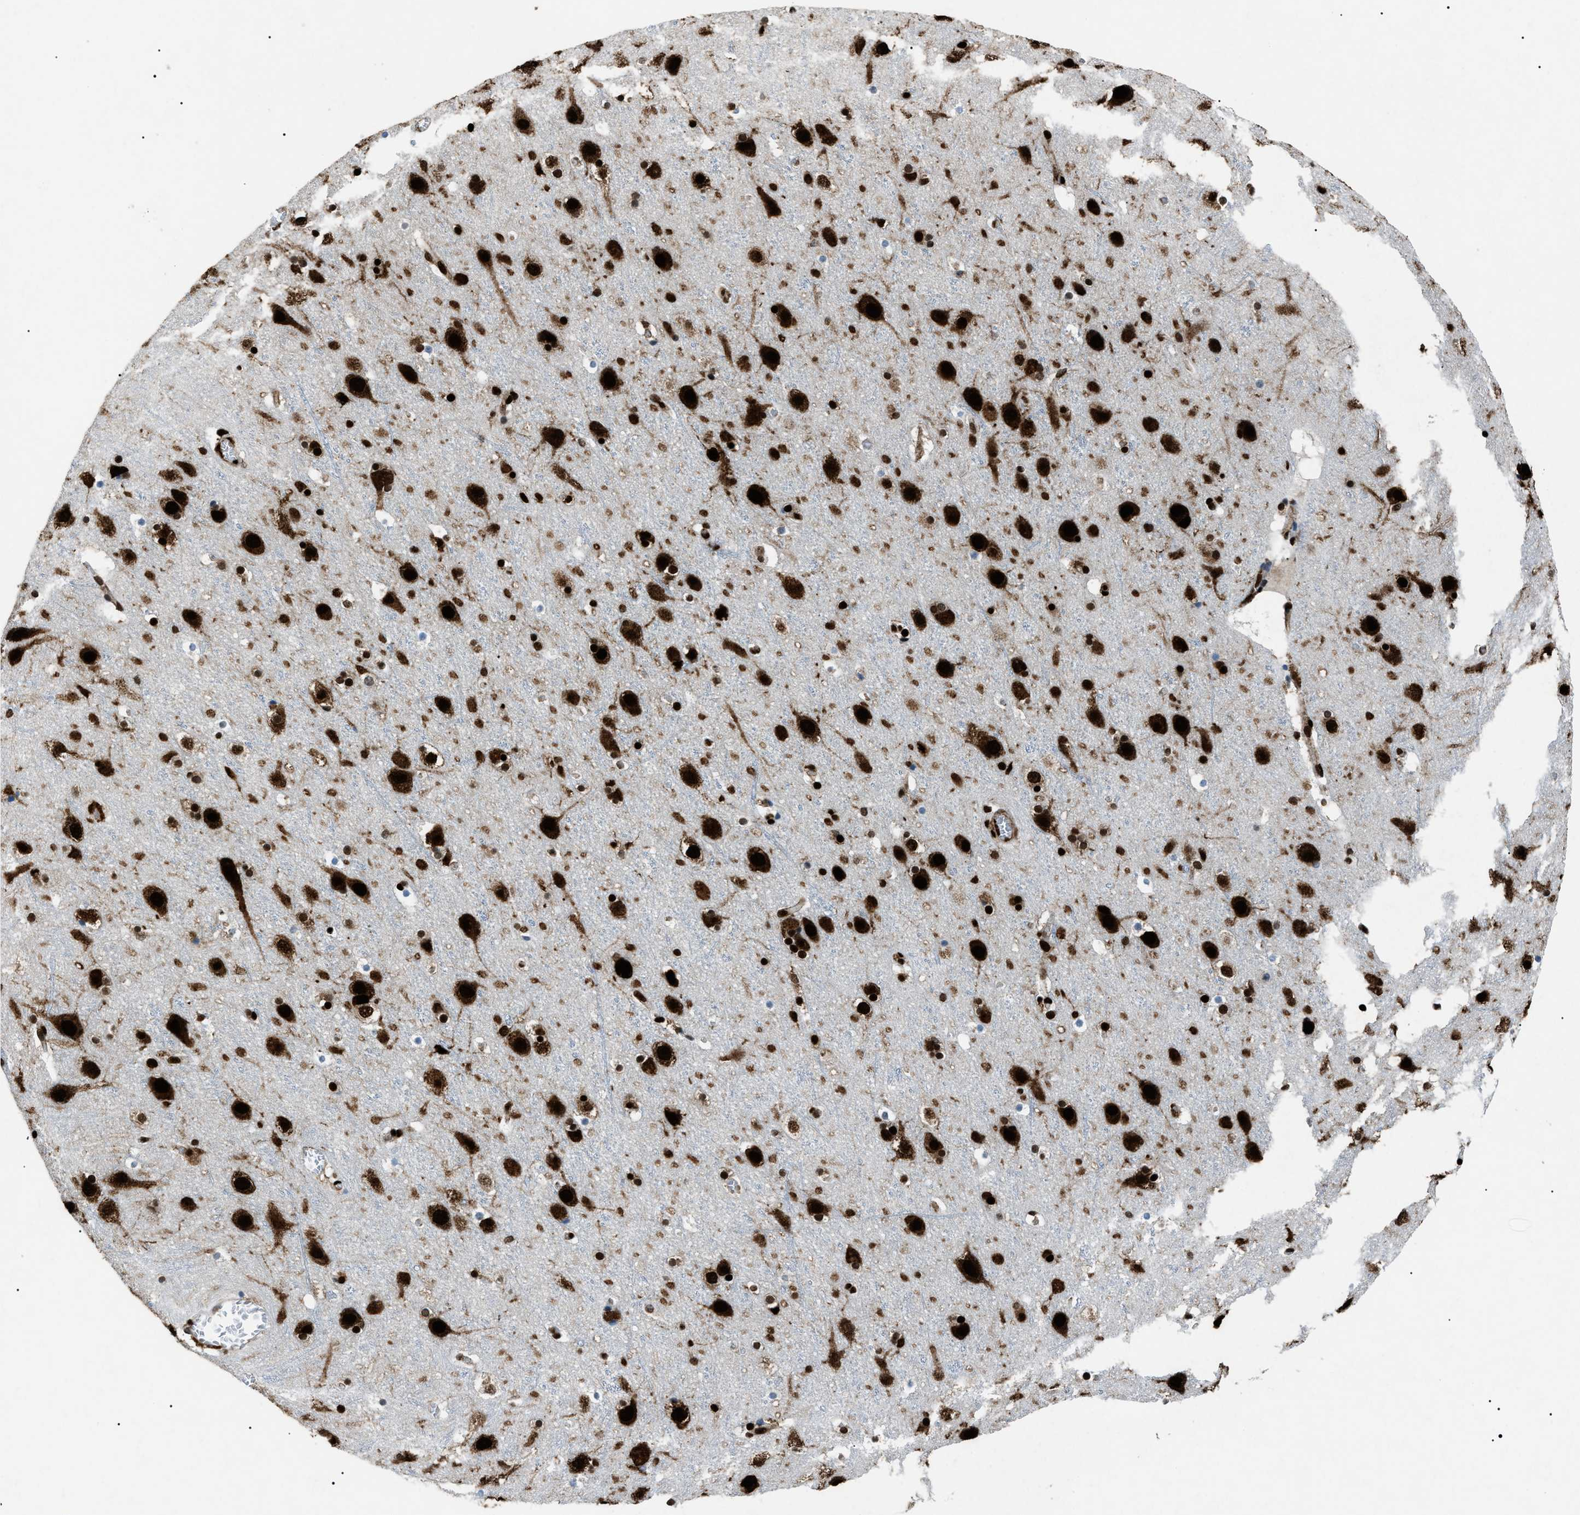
{"staining": {"intensity": "strong", "quantity": ">75%", "location": "nuclear"}, "tissue": "cerebral cortex", "cell_type": "Endothelial cells", "image_type": "normal", "snomed": [{"axis": "morphology", "description": "Normal tissue, NOS"}, {"axis": "topography", "description": "Cerebral cortex"}], "caption": "DAB immunohistochemical staining of unremarkable cerebral cortex demonstrates strong nuclear protein expression in about >75% of endothelial cells.", "gene": "HNRNPK", "patient": {"sex": "male", "age": 45}}